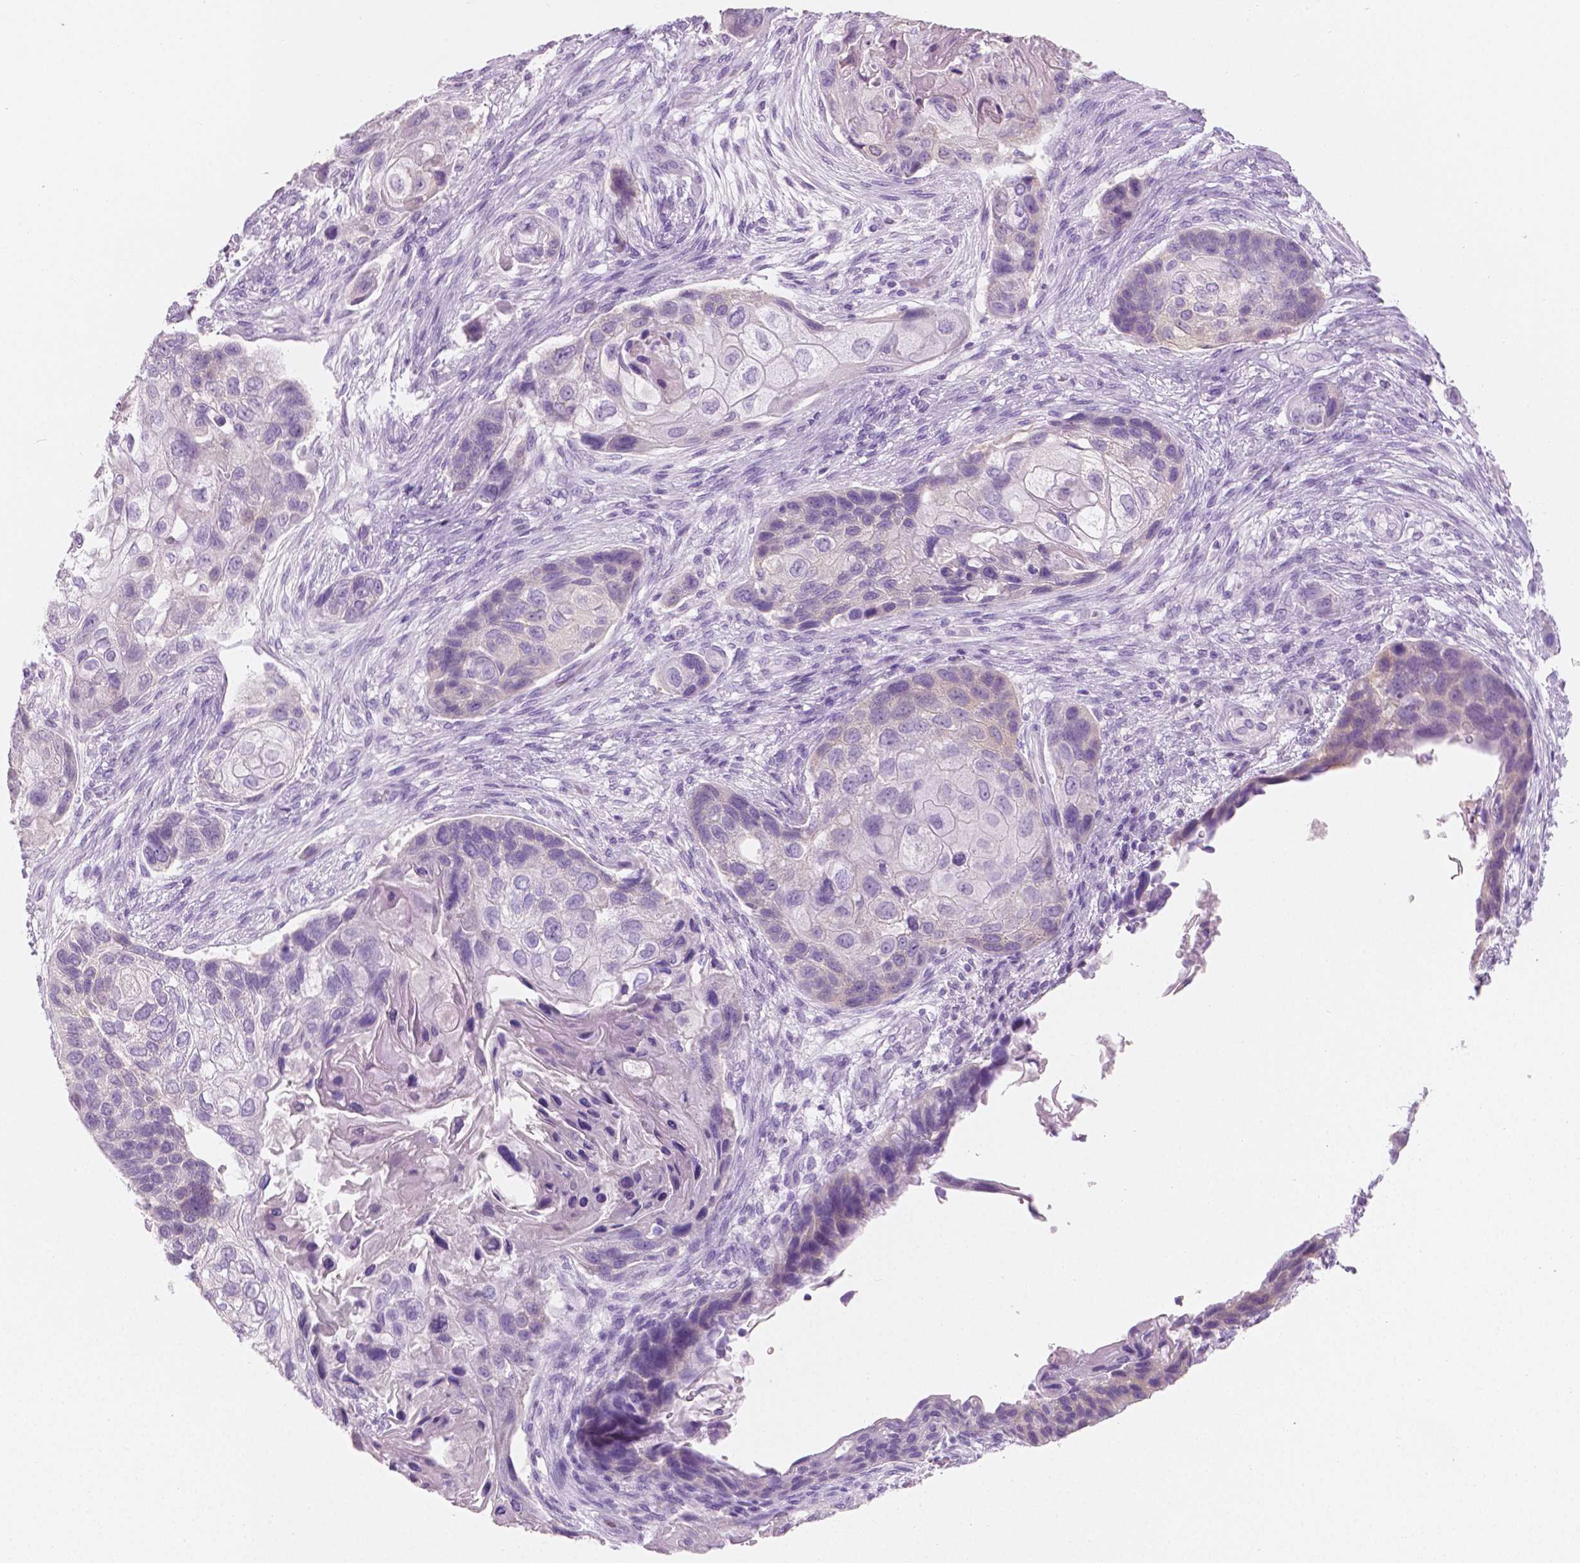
{"staining": {"intensity": "negative", "quantity": "none", "location": "none"}, "tissue": "lung cancer", "cell_type": "Tumor cells", "image_type": "cancer", "snomed": [{"axis": "morphology", "description": "Squamous cell carcinoma, NOS"}, {"axis": "topography", "description": "Lung"}], "caption": "This photomicrograph is of lung squamous cell carcinoma stained with IHC to label a protein in brown with the nuclei are counter-stained blue. There is no staining in tumor cells.", "gene": "PLIN4", "patient": {"sex": "male", "age": 69}}